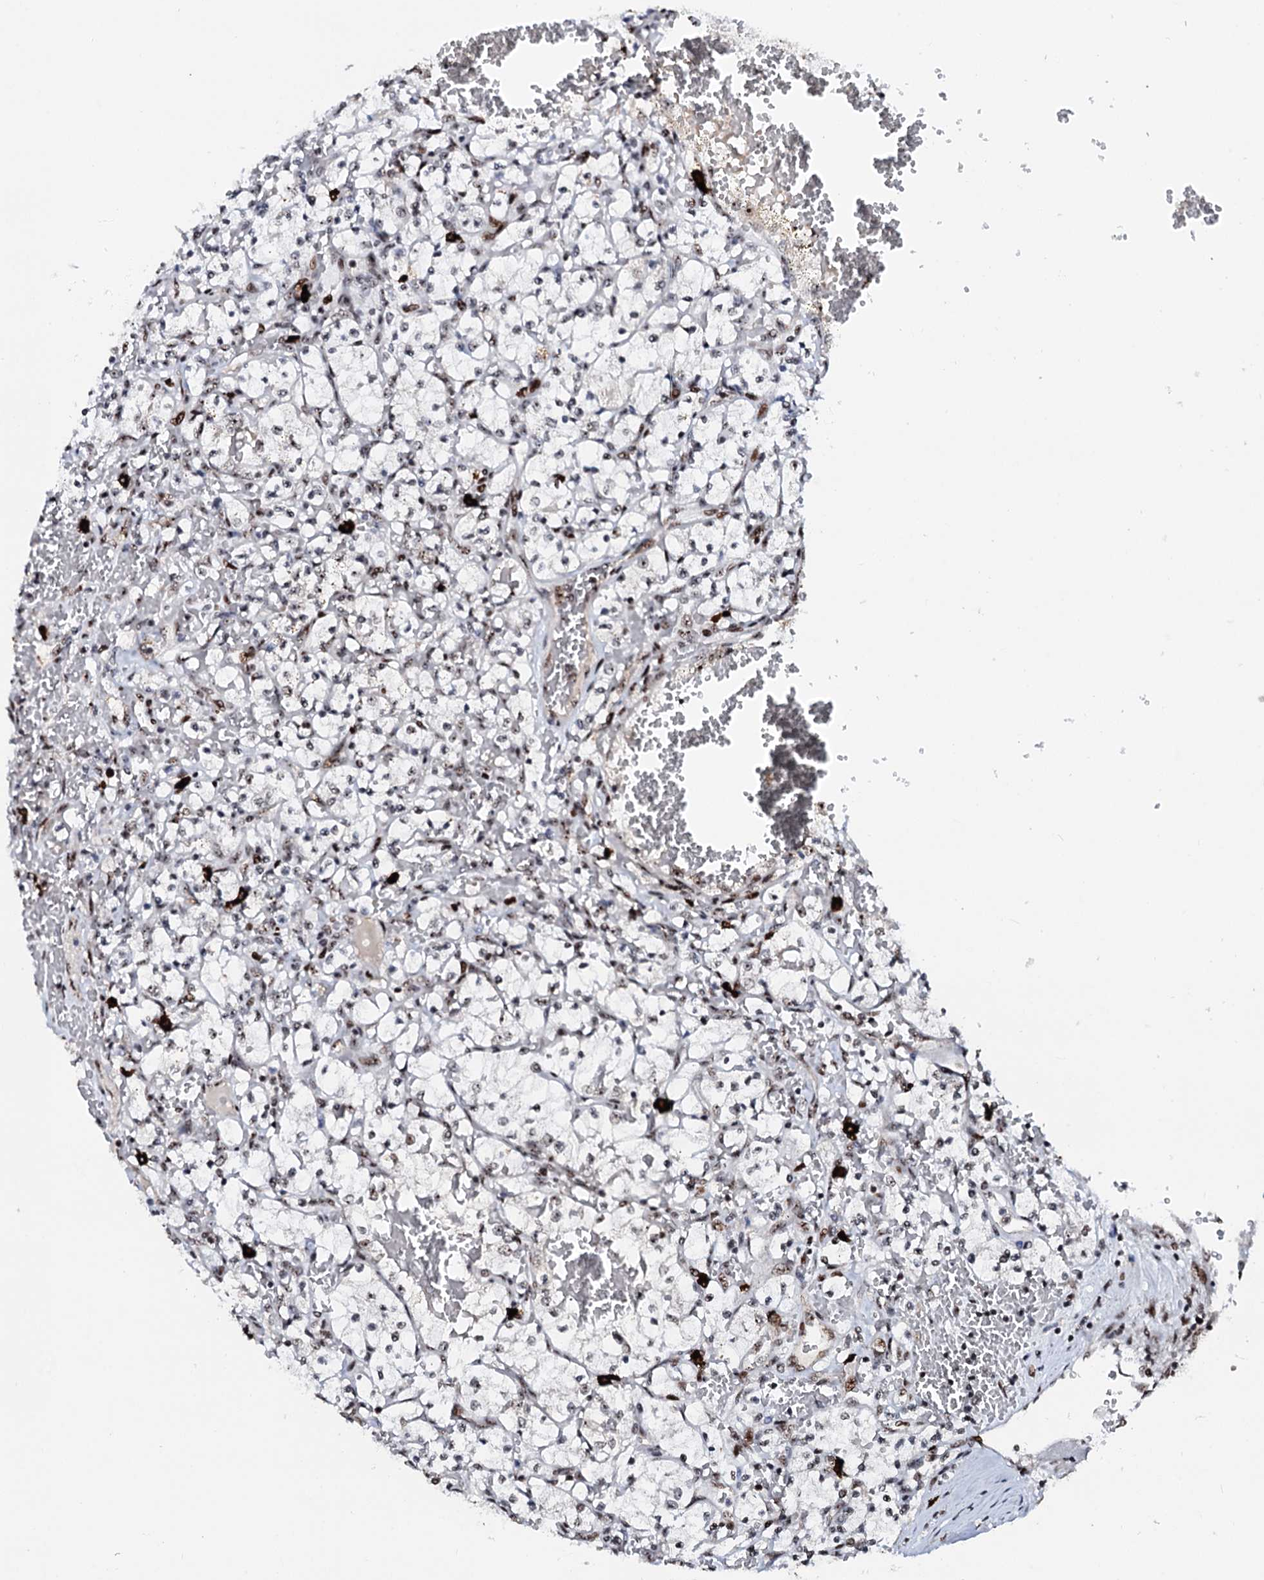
{"staining": {"intensity": "weak", "quantity": "<25%", "location": "nuclear"}, "tissue": "renal cancer", "cell_type": "Tumor cells", "image_type": "cancer", "snomed": [{"axis": "morphology", "description": "Adenocarcinoma, NOS"}, {"axis": "topography", "description": "Kidney"}], "caption": "Human renal adenocarcinoma stained for a protein using immunohistochemistry (IHC) reveals no positivity in tumor cells.", "gene": "NEUROG3", "patient": {"sex": "female", "age": 69}}